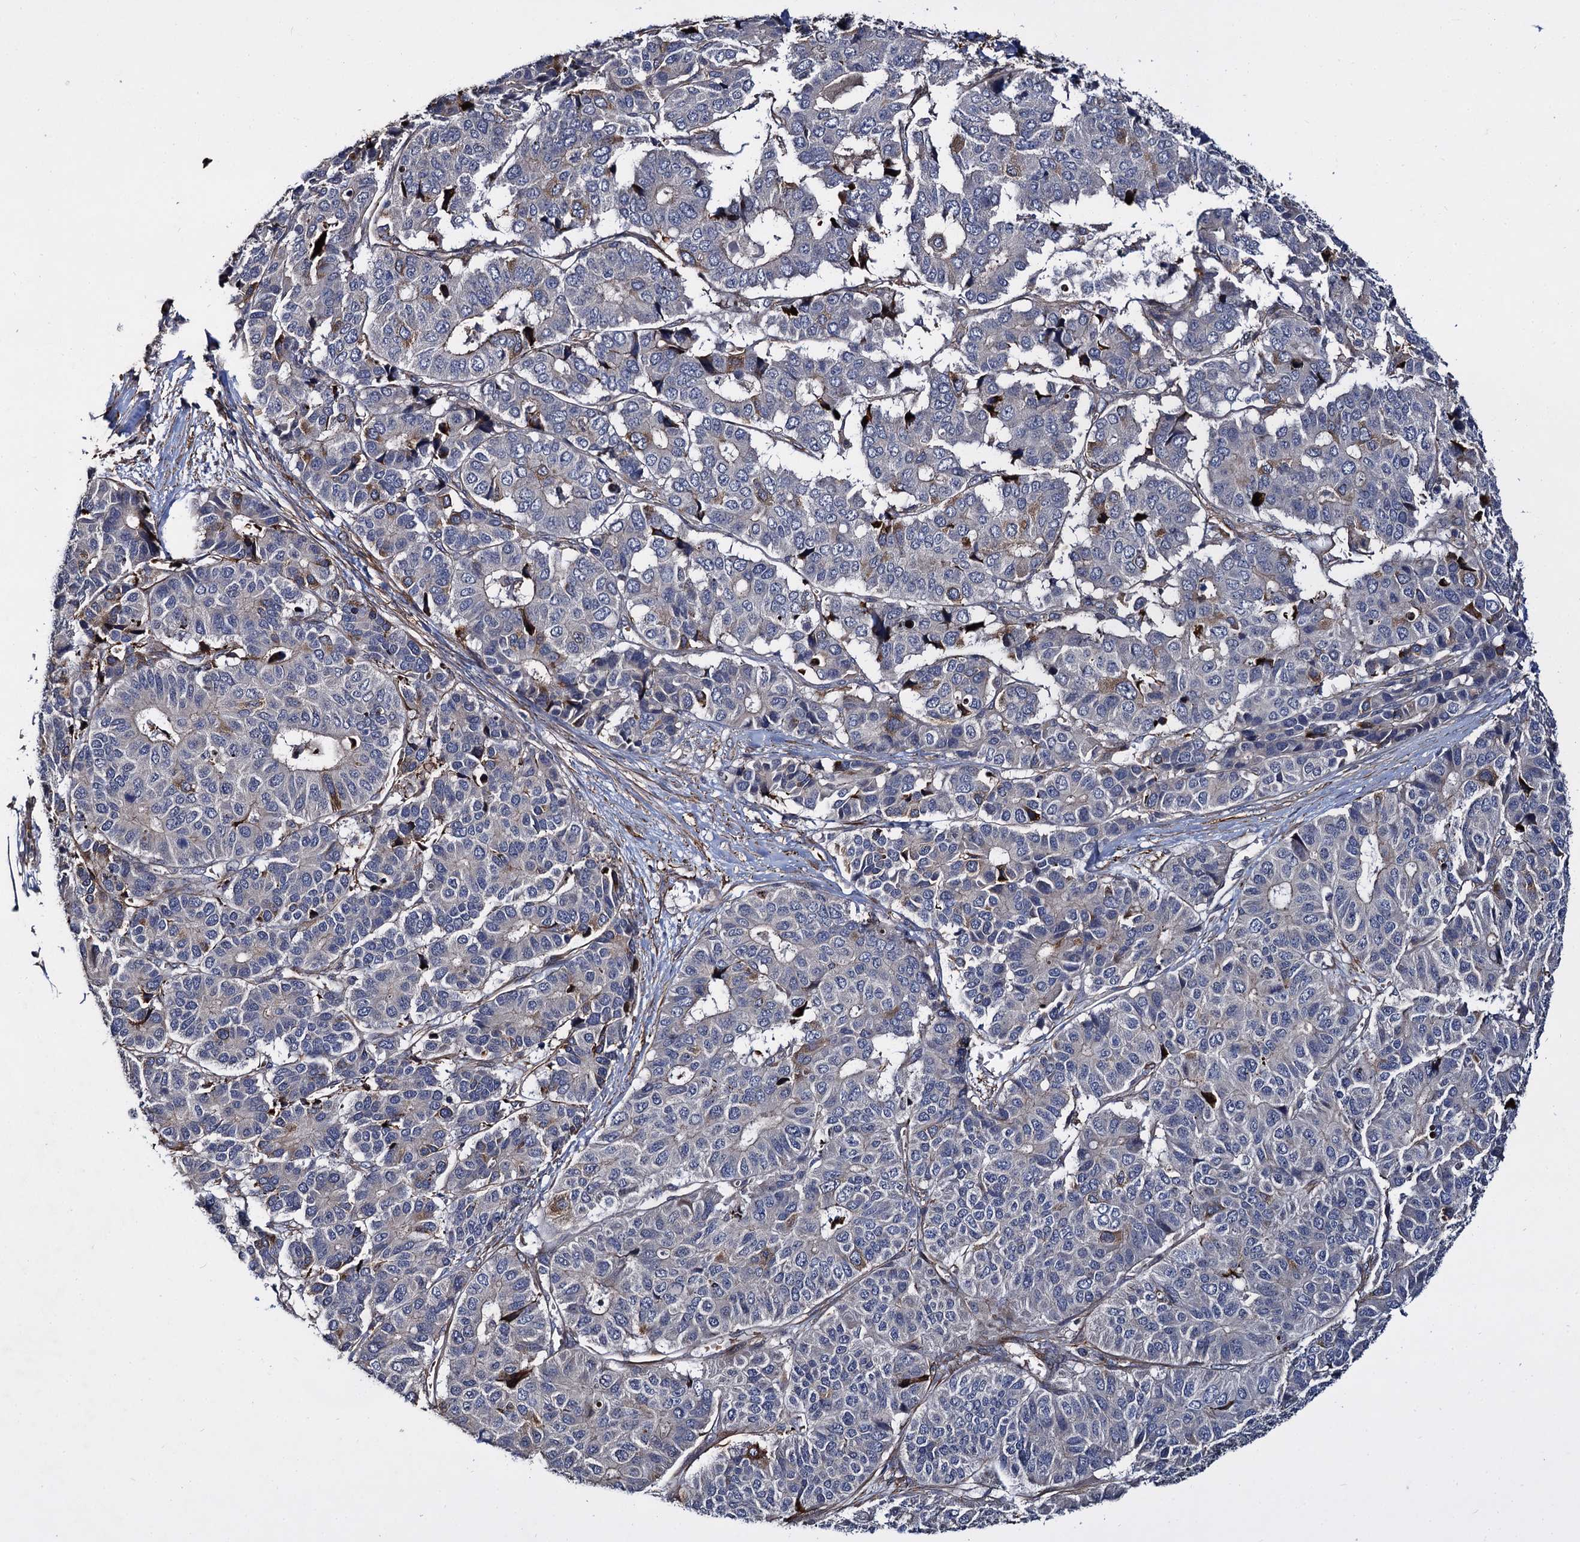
{"staining": {"intensity": "negative", "quantity": "none", "location": "none"}, "tissue": "pancreatic cancer", "cell_type": "Tumor cells", "image_type": "cancer", "snomed": [{"axis": "morphology", "description": "Adenocarcinoma, NOS"}, {"axis": "topography", "description": "Pancreas"}], "caption": "This is a micrograph of immunohistochemistry staining of pancreatic cancer, which shows no positivity in tumor cells.", "gene": "ISM2", "patient": {"sex": "male", "age": 50}}